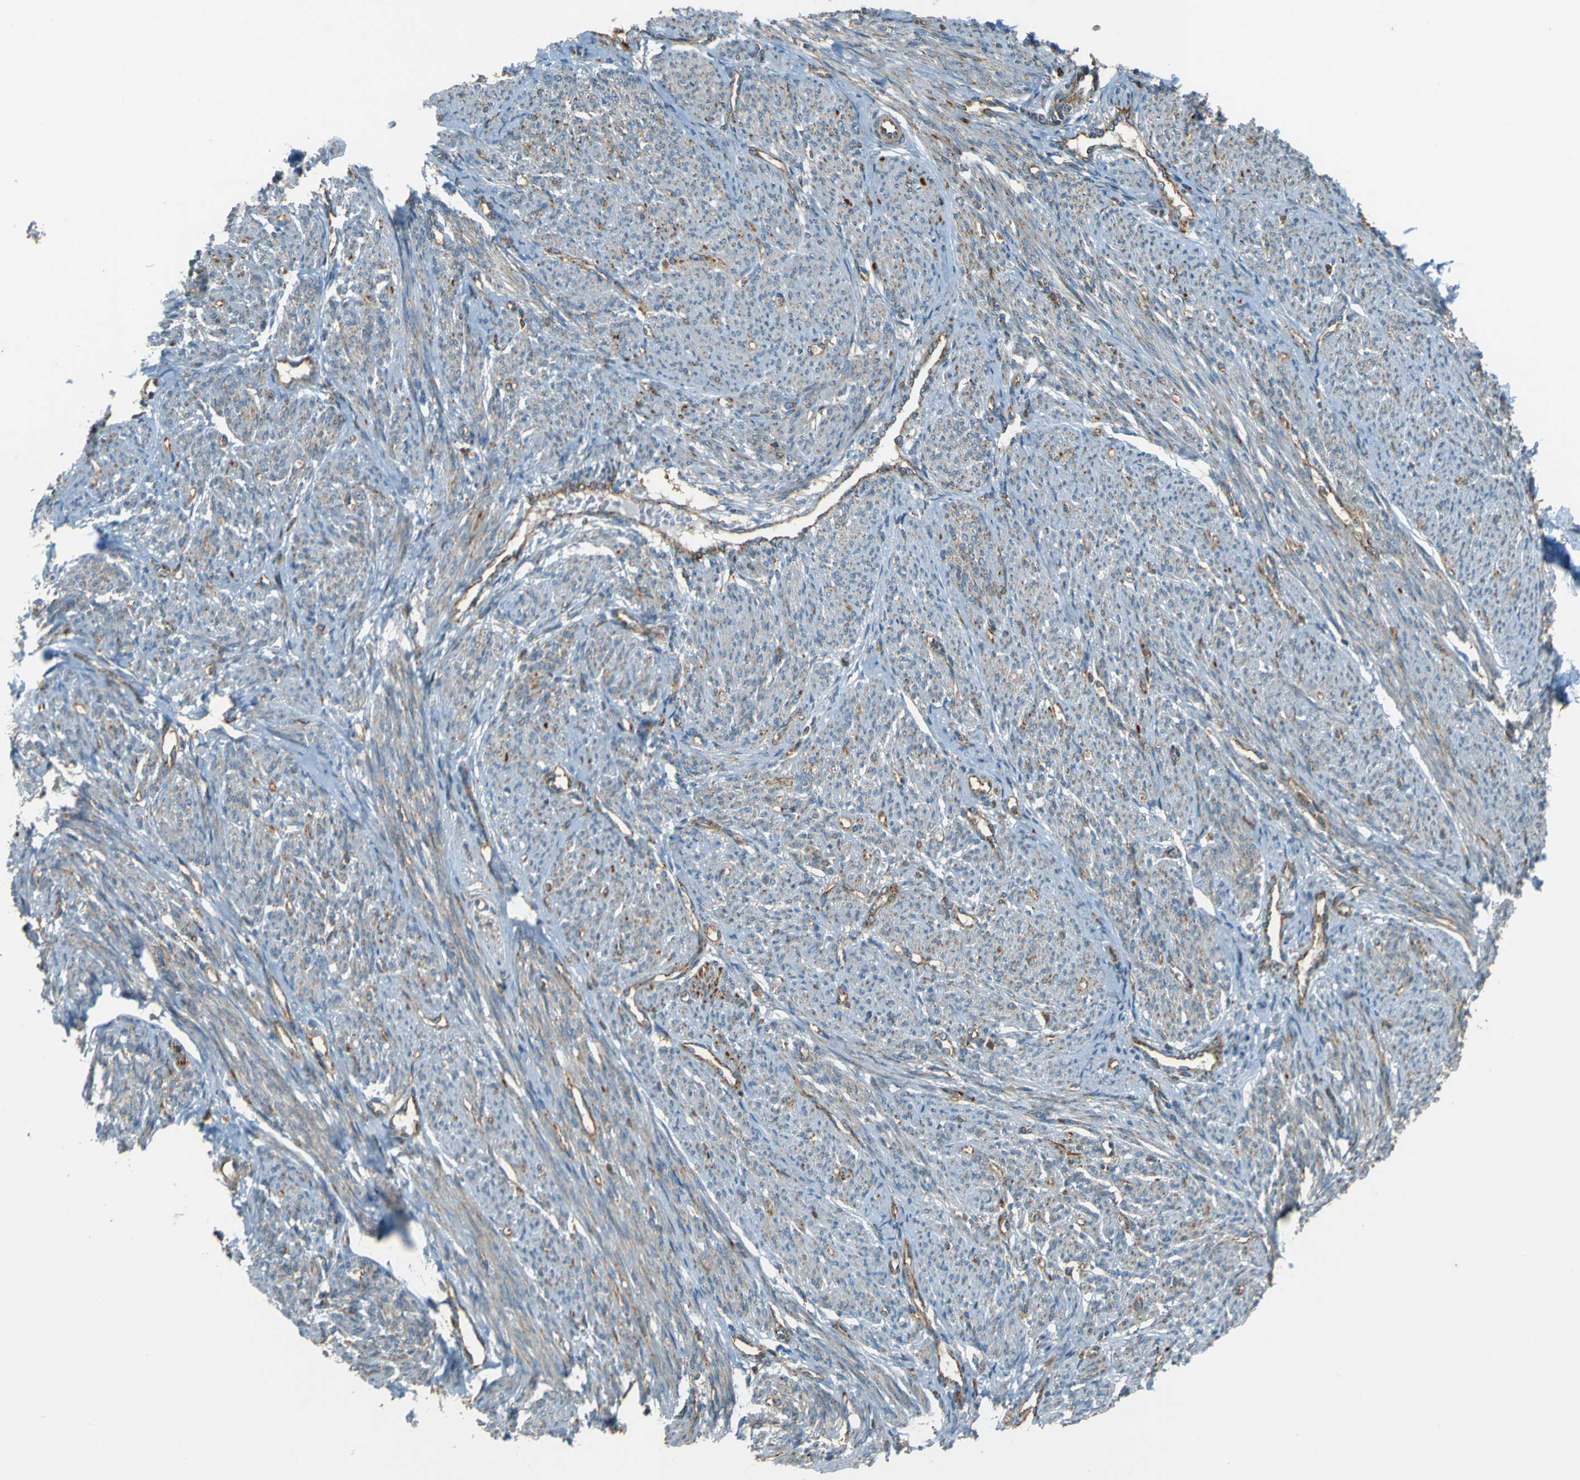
{"staining": {"intensity": "weak", "quantity": "25%-75%", "location": "cytoplasmic/membranous"}, "tissue": "smooth muscle", "cell_type": "Smooth muscle cells", "image_type": "normal", "snomed": [{"axis": "morphology", "description": "Normal tissue, NOS"}, {"axis": "topography", "description": "Smooth muscle"}], "caption": "Smooth muscle was stained to show a protein in brown. There is low levels of weak cytoplasmic/membranous expression in about 25%-75% of smooth muscle cells.", "gene": "DNAJC5", "patient": {"sex": "female", "age": 65}}